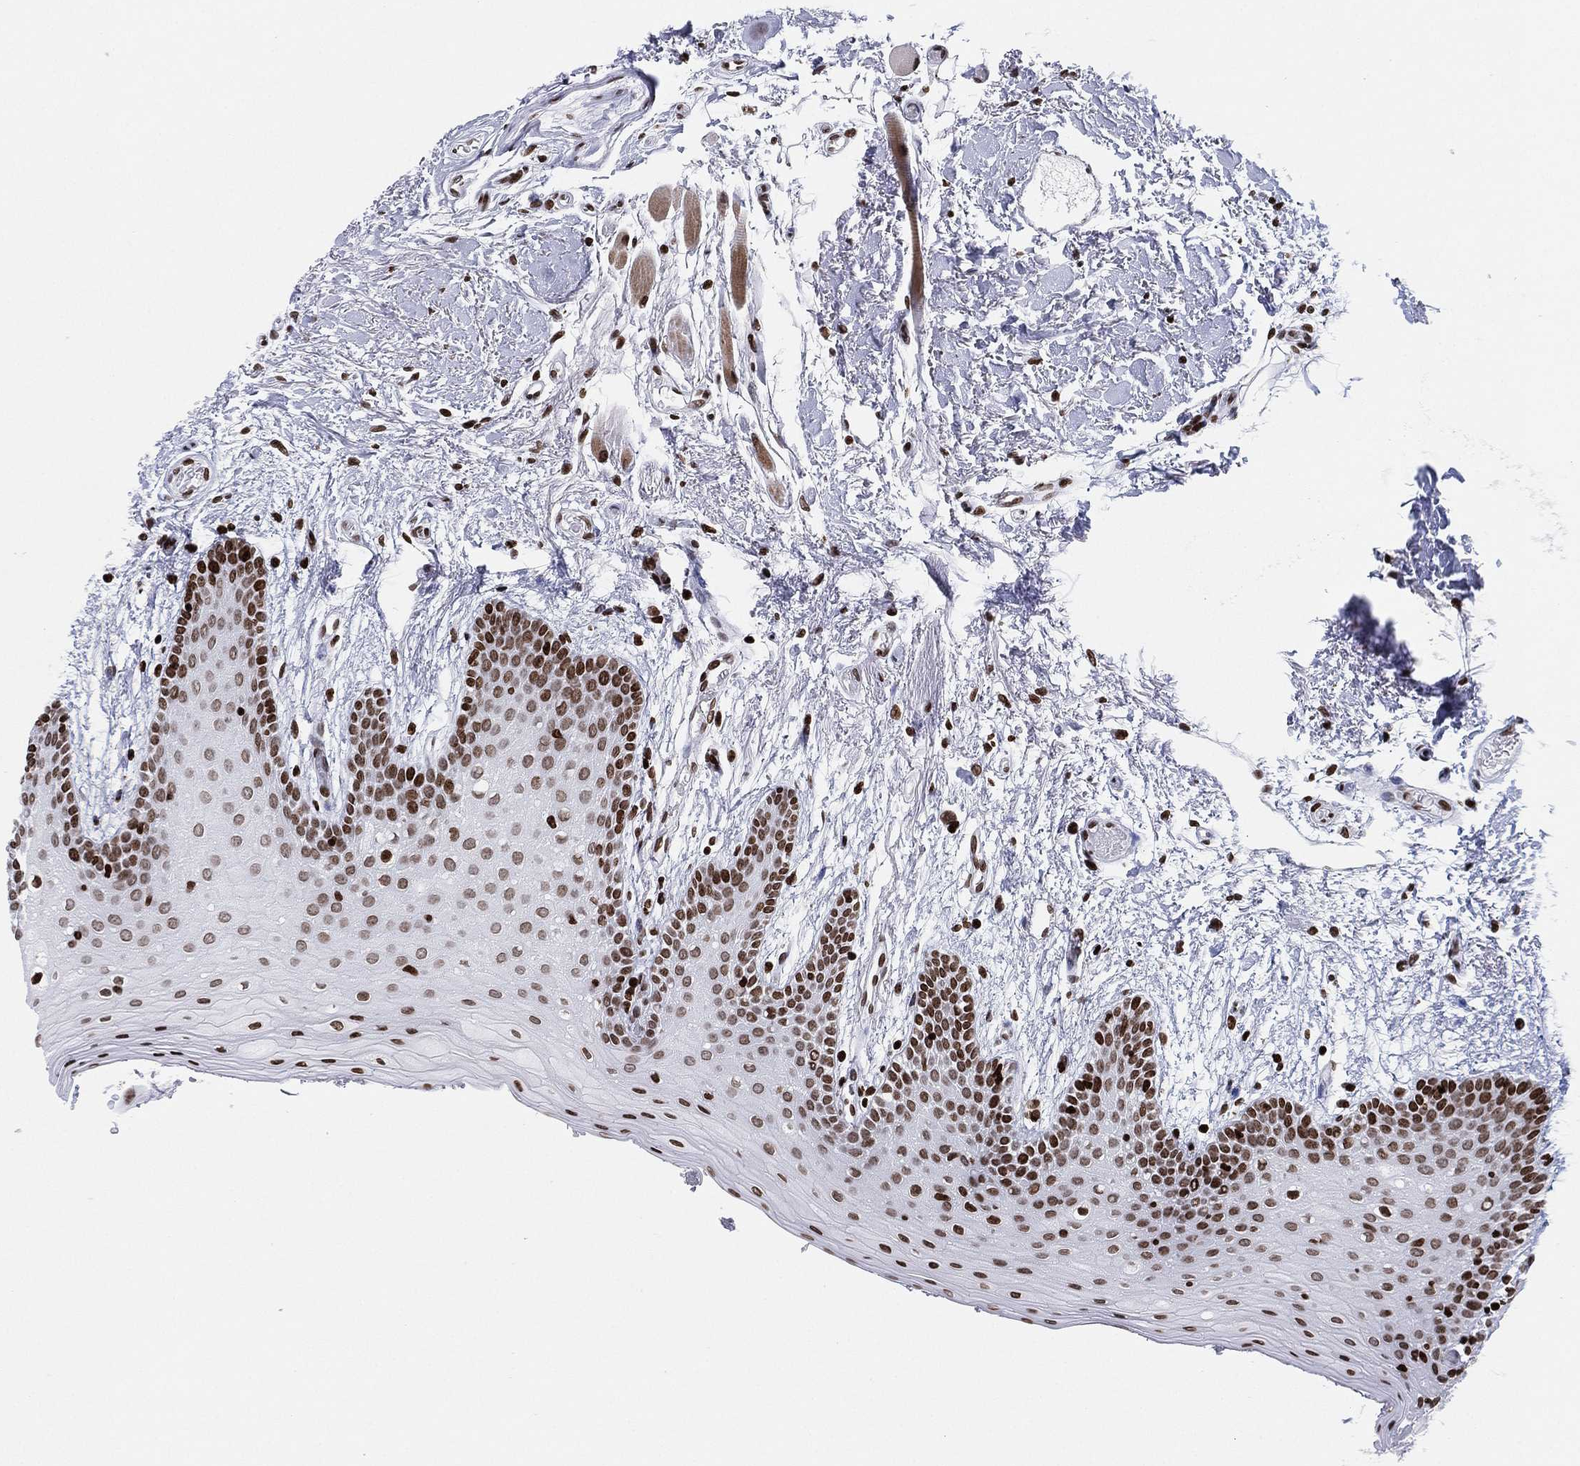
{"staining": {"intensity": "strong", "quantity": "<25%", "location": "nuclear"}, "tissue": "oral mucosa", "cell_type": "Squamous epithelial cells", "image_type": "normal", "snomed": [{"axis": "morphology", "description": "Normal tissue, NOS"}, {"axis": "topography", "description": "Oral tissue"}, {"axis": "topography", "description": "Tounge, NOS"}], "caption": "Immunohistochemistry image of normal oral mucosa stained for a protein (brown), which displays medium levels of strong nuclear positivity in about <25% of squamous epithelial cells.", "gene": "MFSD14A", "patient": {"sex": "female", "age": 86}}